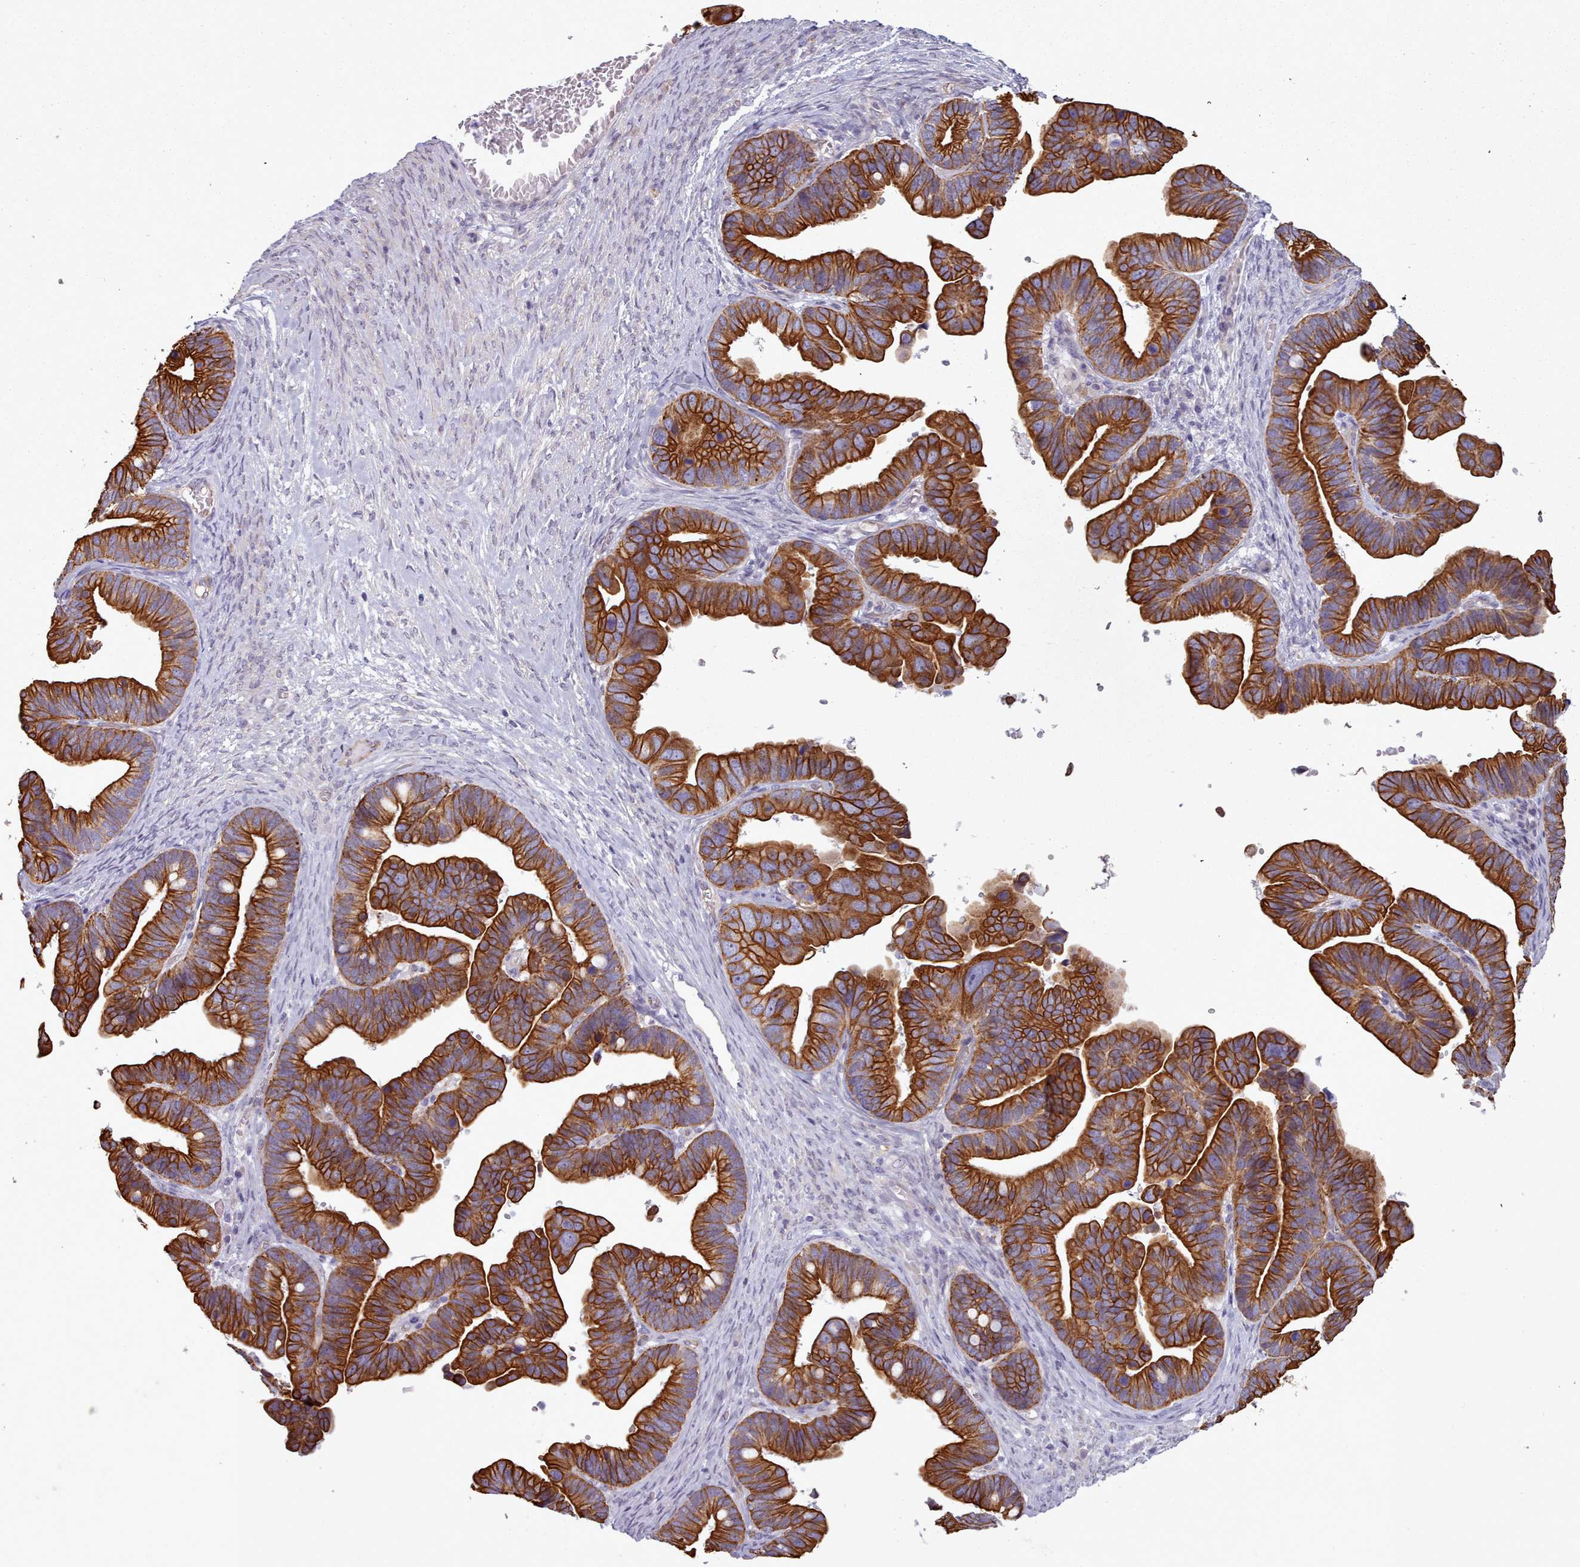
{"staining": {"intensity": "strong", "quantity": ">75%", "location": "cytoplasmic/membranous"}, "tissue": "ovarian cancer", "cell_type": "Tumor cells", "image_type": "cancer", "snomed": [{"axis": "morphology", "description": "Cystadenocarcinoma, serous, NOS"}, {"axis": "topography", "description": "Ovary"}], "caption": "Ovarian cancer was stained to show a protein in brown. There is high levels of strong cytoplasmic/membranous positivity in approximately >75% of tumor cells. (DAB IHC with brightfield microscopy, high magnification).", "gene": "PLD4", "patient": {"sex": "female", "age": 56}}